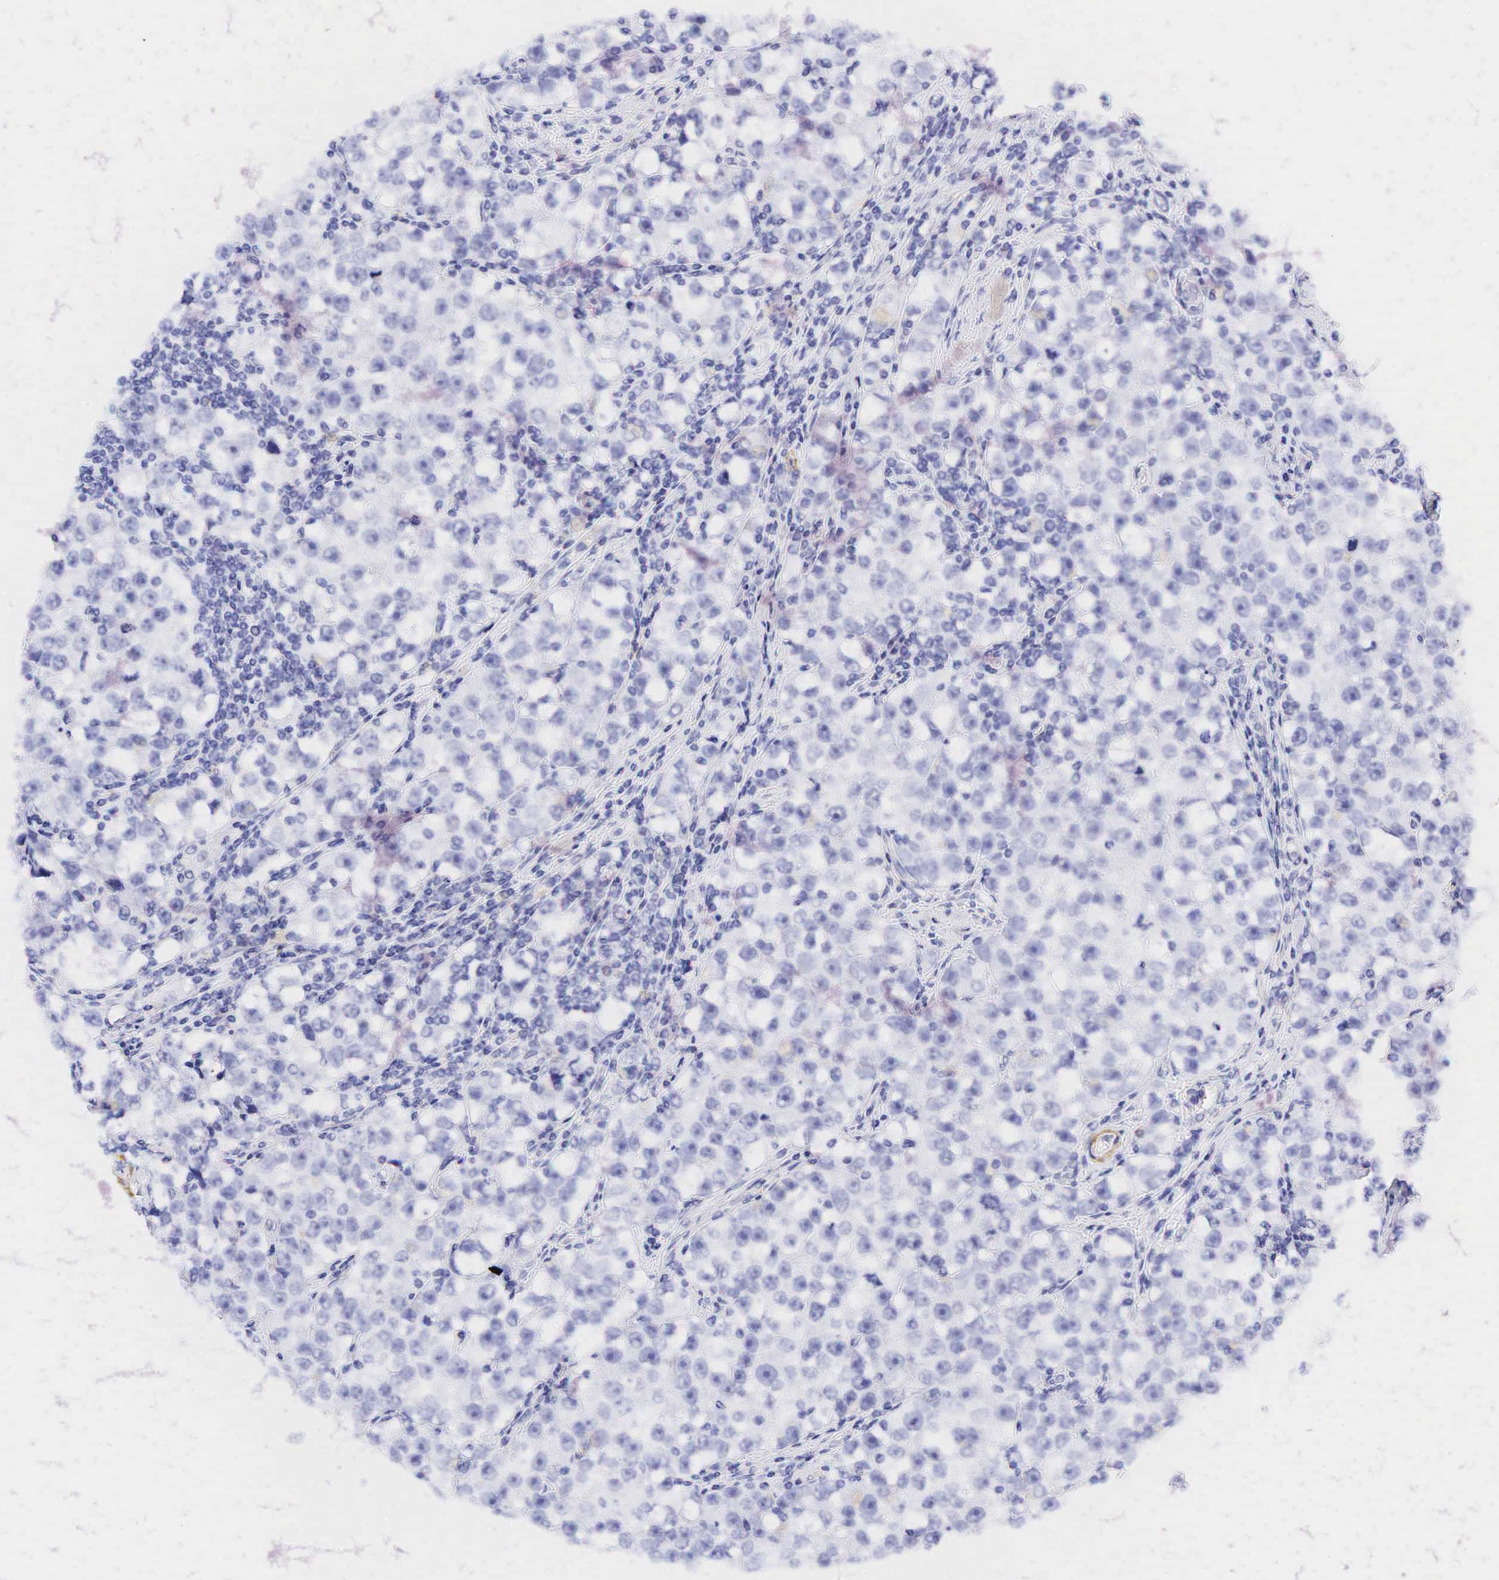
{"staining": {"intensity": "negative", "quantity": "none", "location": "none"}, "tissue": "testis cancer", "cell_type": "Tumor cells", "image_type": "cancer", "snomed": [{"axis": "morphology", "description": "Seminoma, NOS"}, {"axis": "topography", "description": "Testis"}], "caption": "The image demonstrates no significant positivity in tumor cells of testis seminoma.", "gene": "CALD1", "patient": {"sex": "male", "age": 32}}